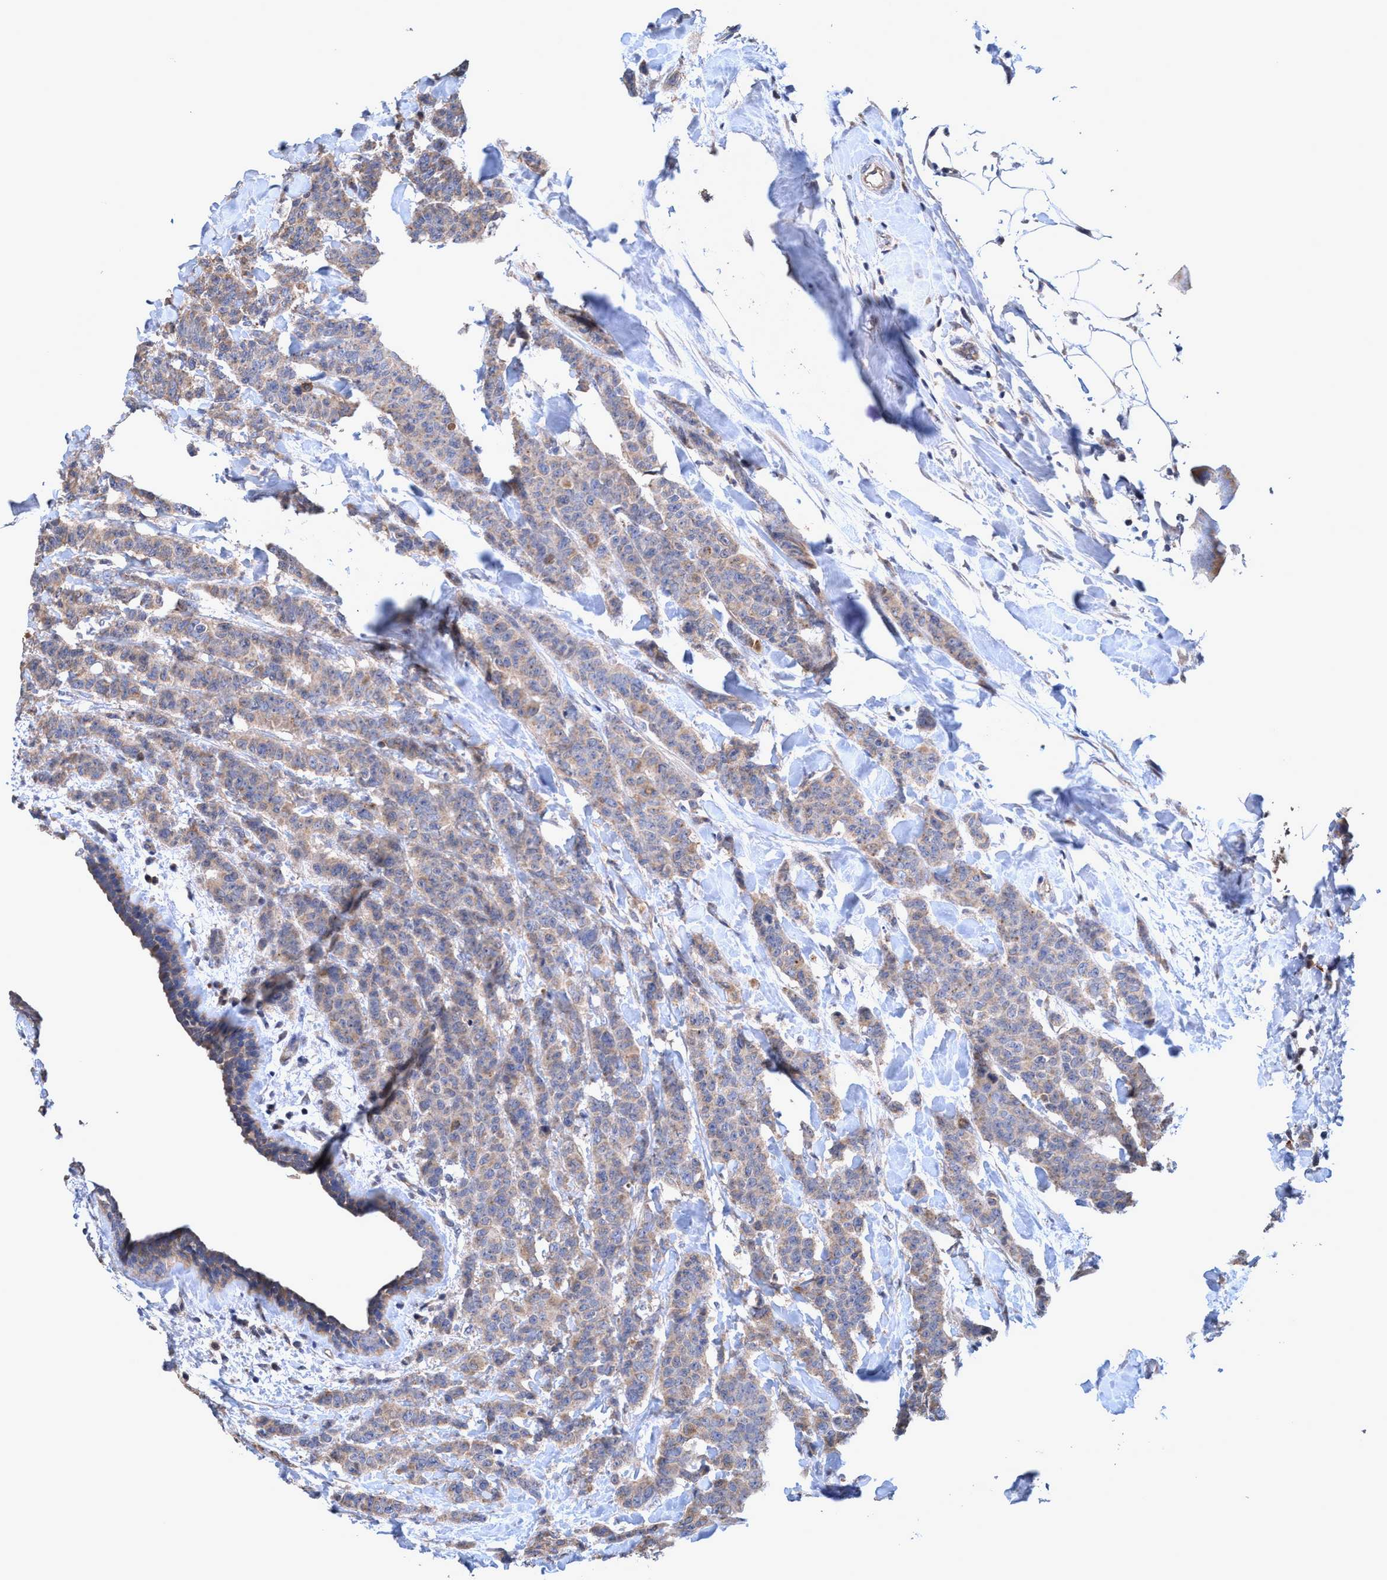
{"staining": {"intensity": "weak", "quantity": ">75%", "location": "cytoplasmic/membranous"}, "tissue": "breast cancer", "cell_type": "Tumor cells", "image_type": "cancer", "snomed": [{"axis": "morphology", "description": "Normal tissue, NOS"}, {"axis": "morphology", "description": "Duct carcinoma"}, {"axis": "topography", "description": "Breast"}], "caption": "Immunohistochemistry of human breast cancer (intraductal carcinoma) exhibits low levels of weak cytoplasmic/membranous expression in approximately >75% of tumor cells. Nuclei are stained in blue.", "gene": "ZNF677", "patient": {"sex": "female", "age": 40}}